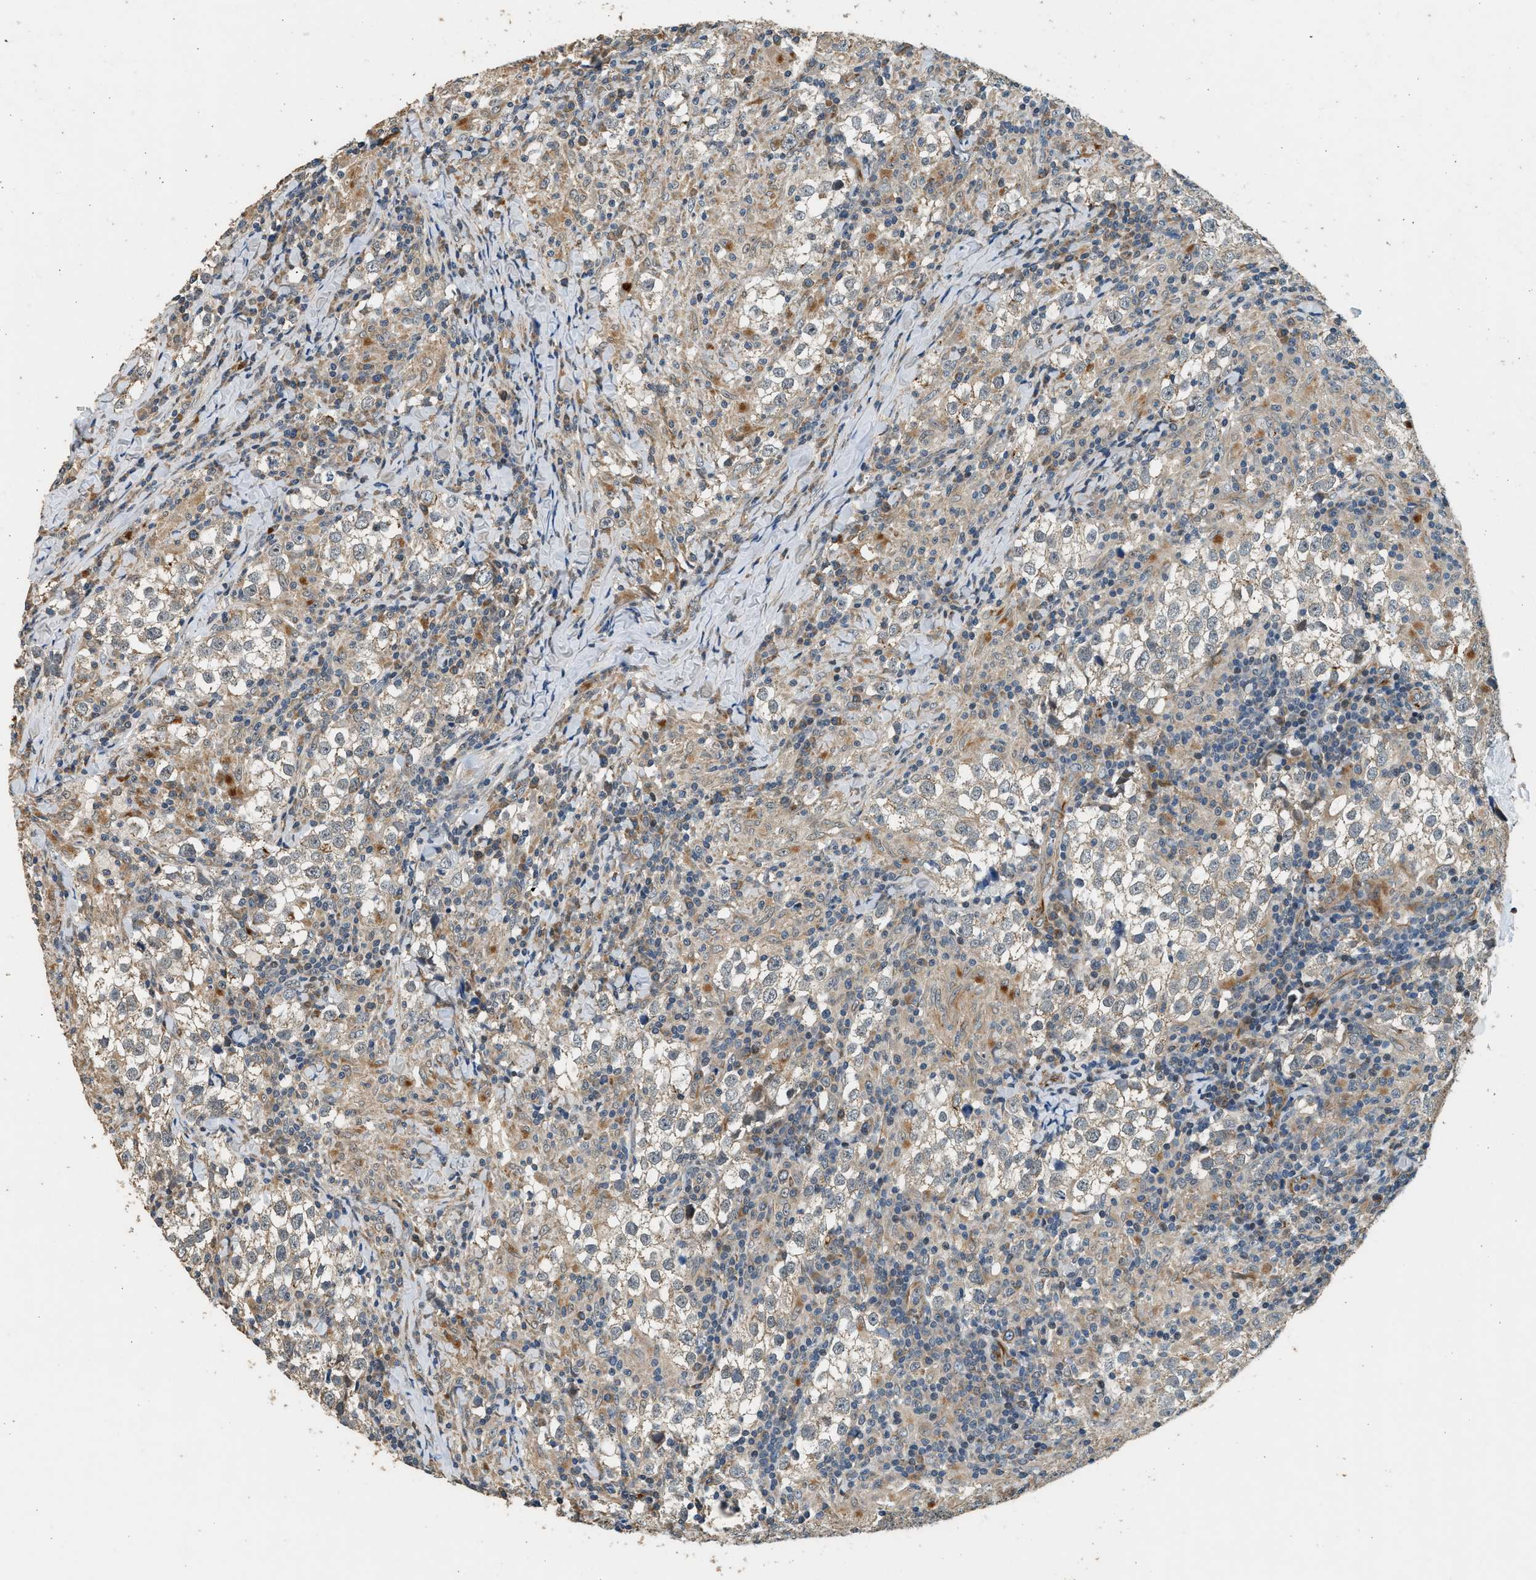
{"staining": {"intensity": "moderate", "quantity": "<25%", "location": "cytoplasmic/membranous"}, "tissue": "testis cancer", "cell_type": "Tumor cells", "image_type": "cancer", "snomed": [{"axis": "morphology", "description": "Seminoma, NOS"}, {"axis": "morphology", "description": "Carcinoma, Embryonal, NOS"}, {"axis": "topography", "description": "Testis"}], "caption": "A photomicrograph showing moderate cytoplasmic/membranous expression in about <25% of tumor cells in embryonal carcinoma (testis), as visualized by brown immunohistochemical staining.", "gene": "PCLO", "patient": {"sex": "male", "age": 36}}